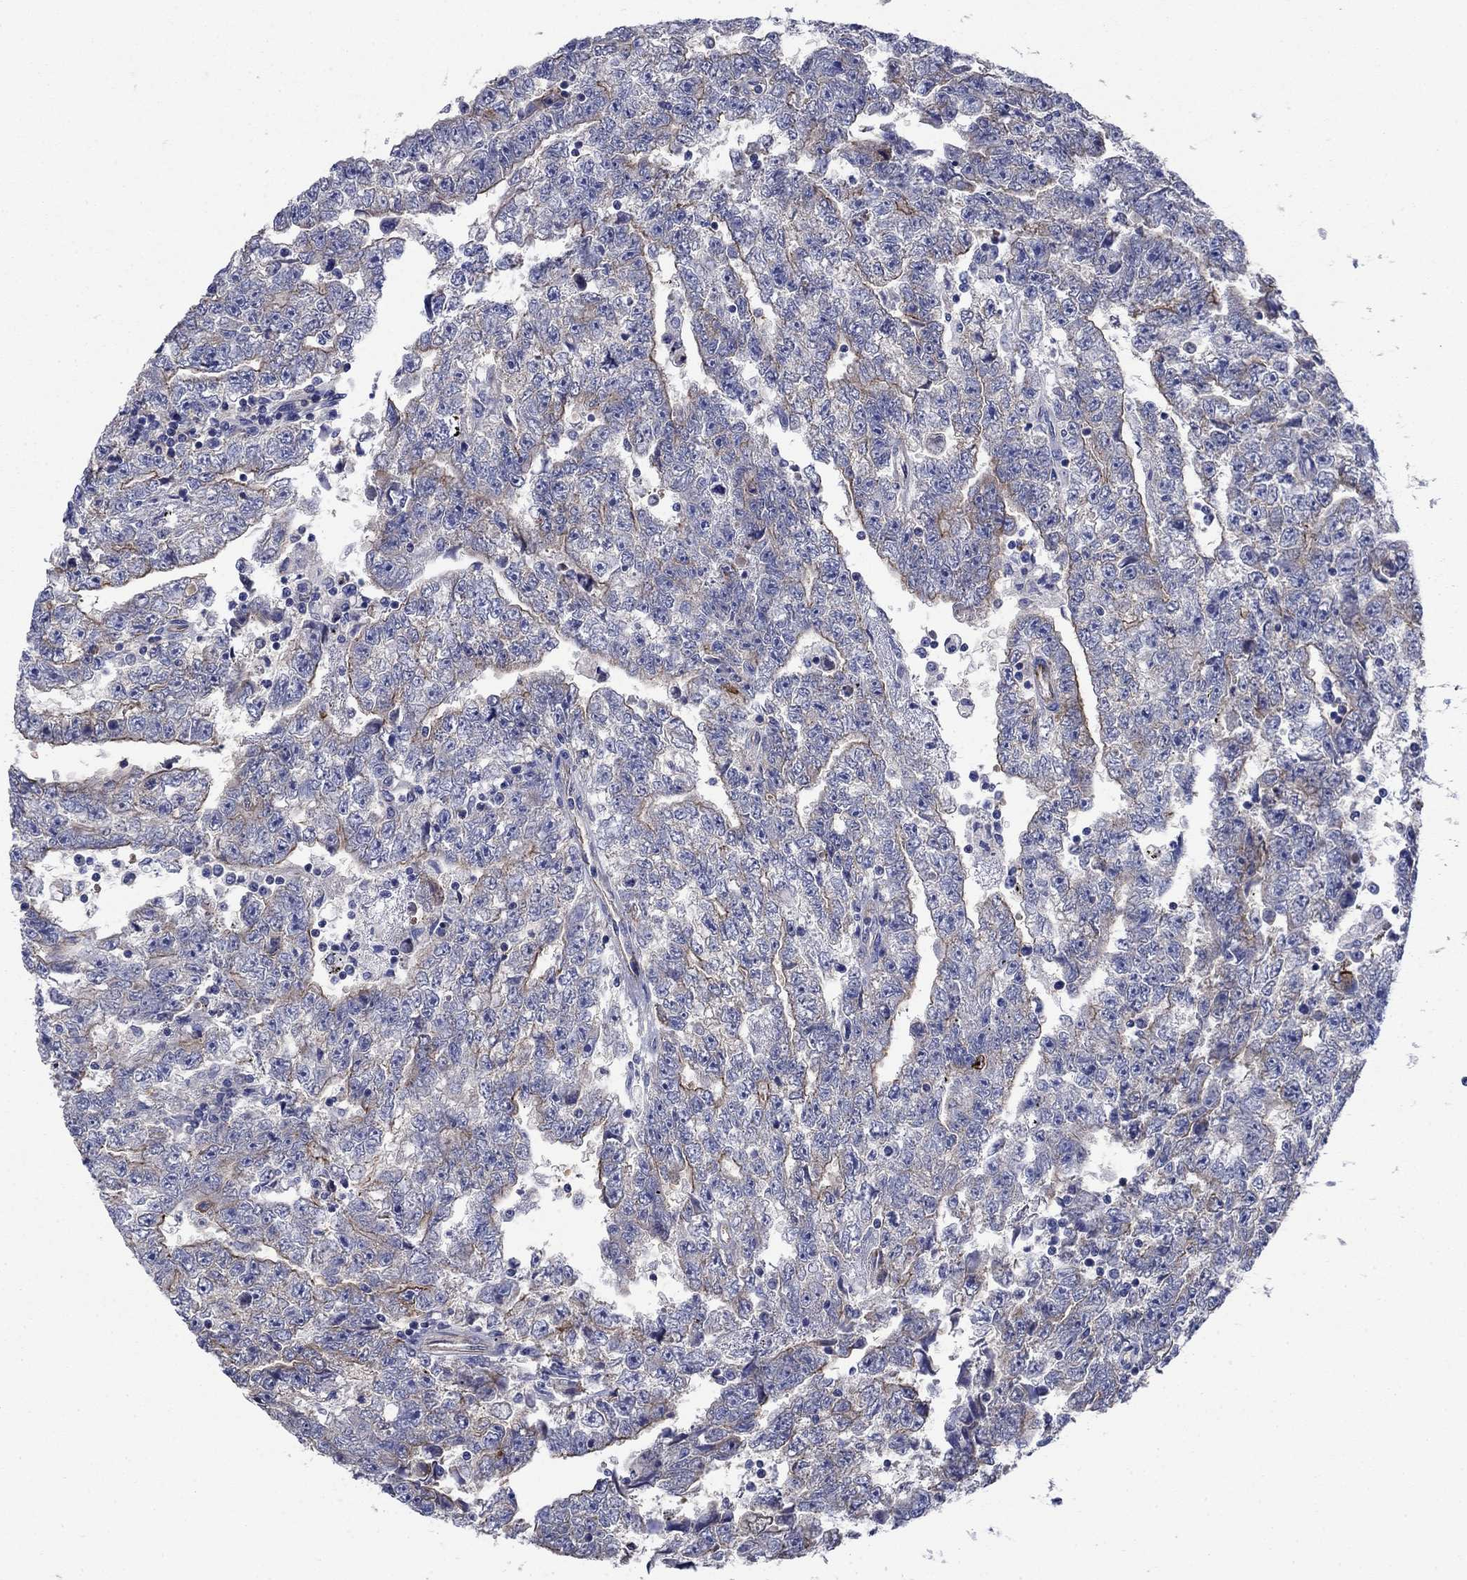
{"staining": {"intensity": "moderate", "quantity": "<25%", "location": "cytoplasmic/membranous"}, "tissue": "testis cancer", "cell_type": "Tumor cells", "image_type": "cancer", "snomed": [{"axis": "morphology", "description": "Carcinoma, Embryonal, NOS"}, {"axis": "topography", "description": "Testis"}], "caption": "High-power microscopy captured an IHC photomicrograph of testis cancer (embryonal carcinoma), revealing moderate cytoplasmic/membranous staining in approximately <25% of tumor cells.", "gene": "FLNC", "patient": {"sex": "male", "age": 25}}